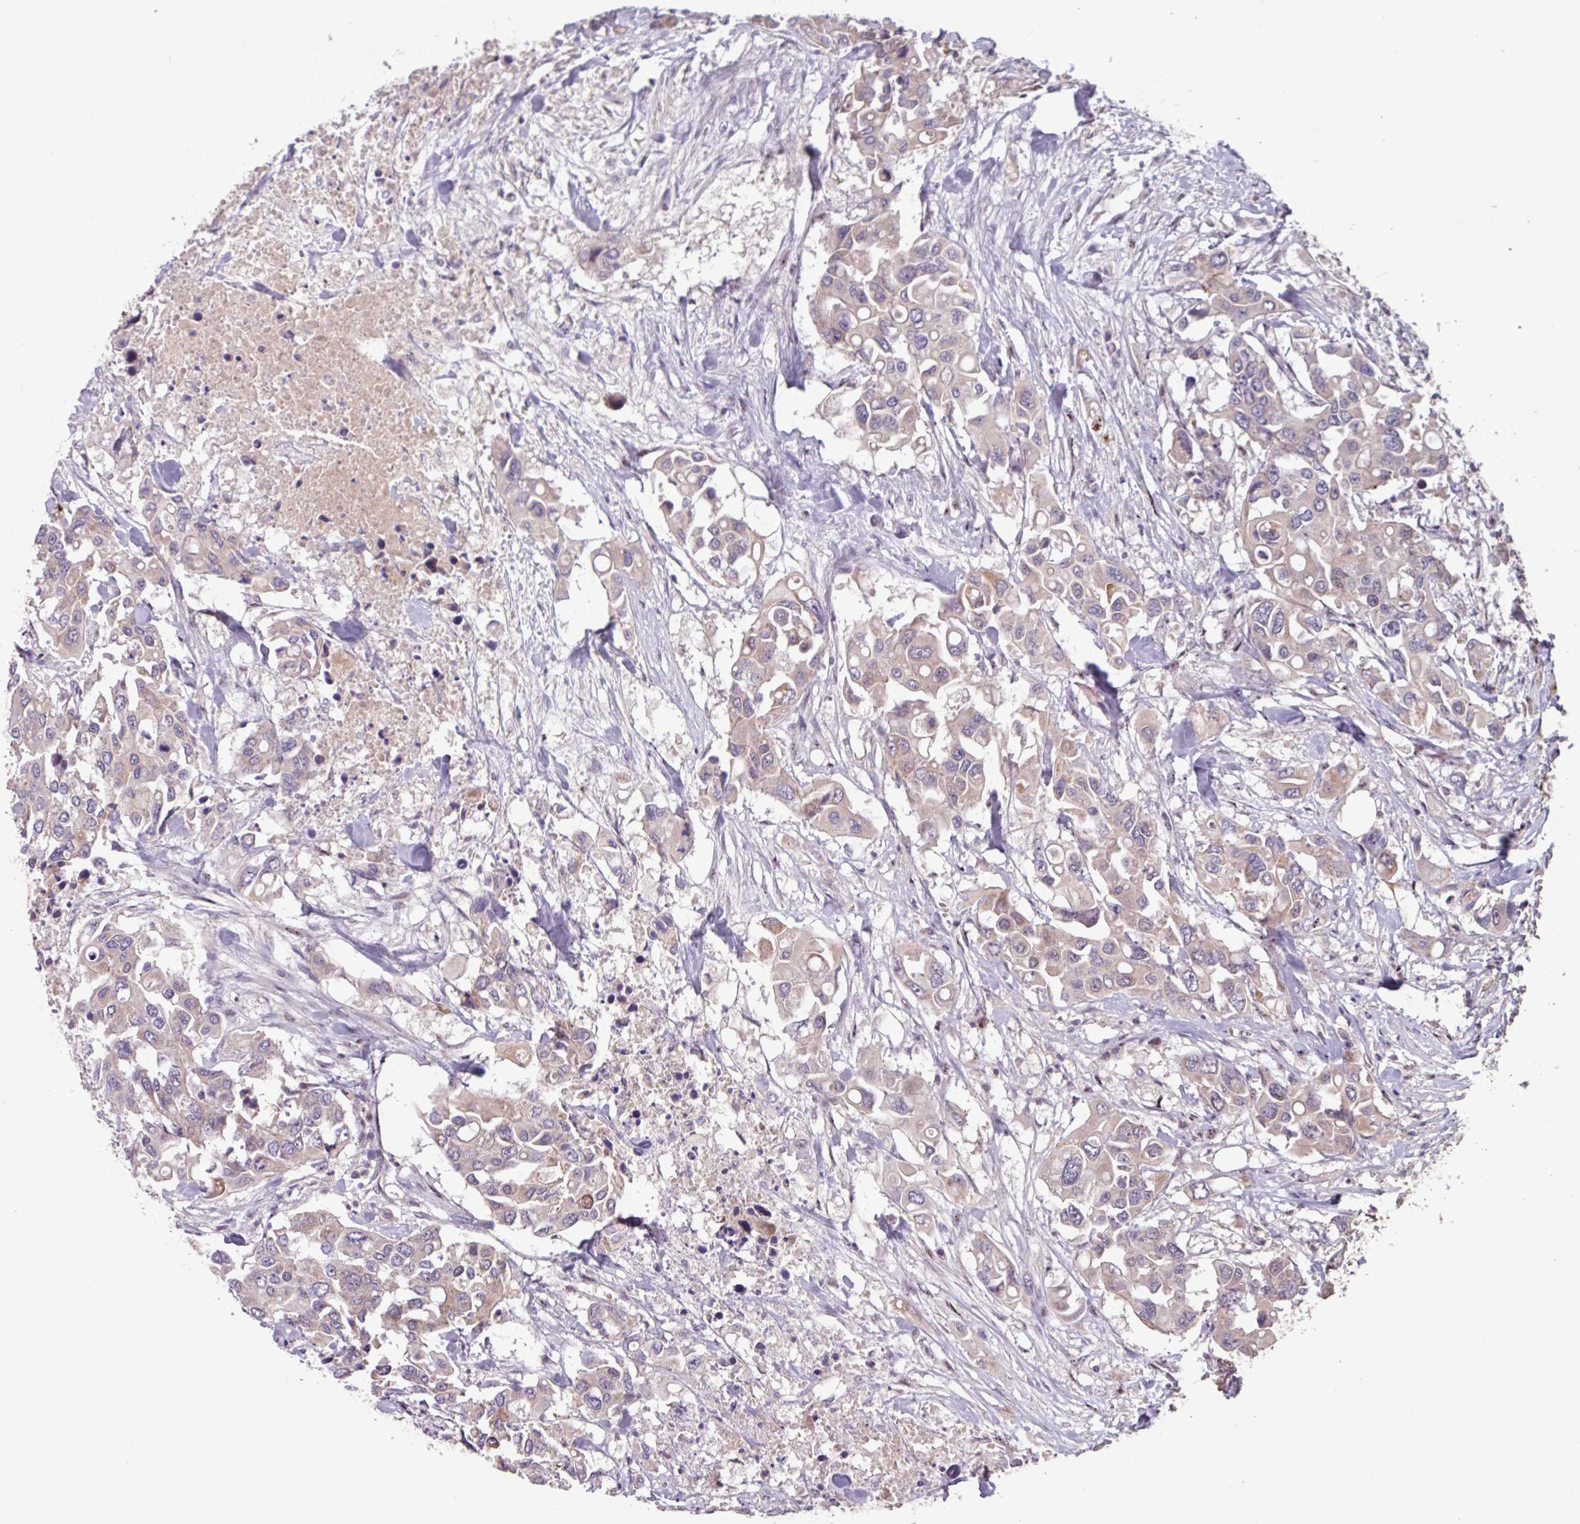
{"staining": {"intensity": "weak", "quantity": "<25%", "location": "cytoplasmic/membranous"}, "tissue": "colorectal cancer", "cell_type": "Tumor cells", "image_type": "cancer", "snomed": [{"axis": "morphology", "description": "Adenocarcinoma, NOS"}, {"axis": "topography", "description": "Colon"}], "caption": "There is no significant expression in tumor cells of colorectal adenocarcinoma.", "gene": "TMEM88", "patient": {"sex": "male", "age": 77}}